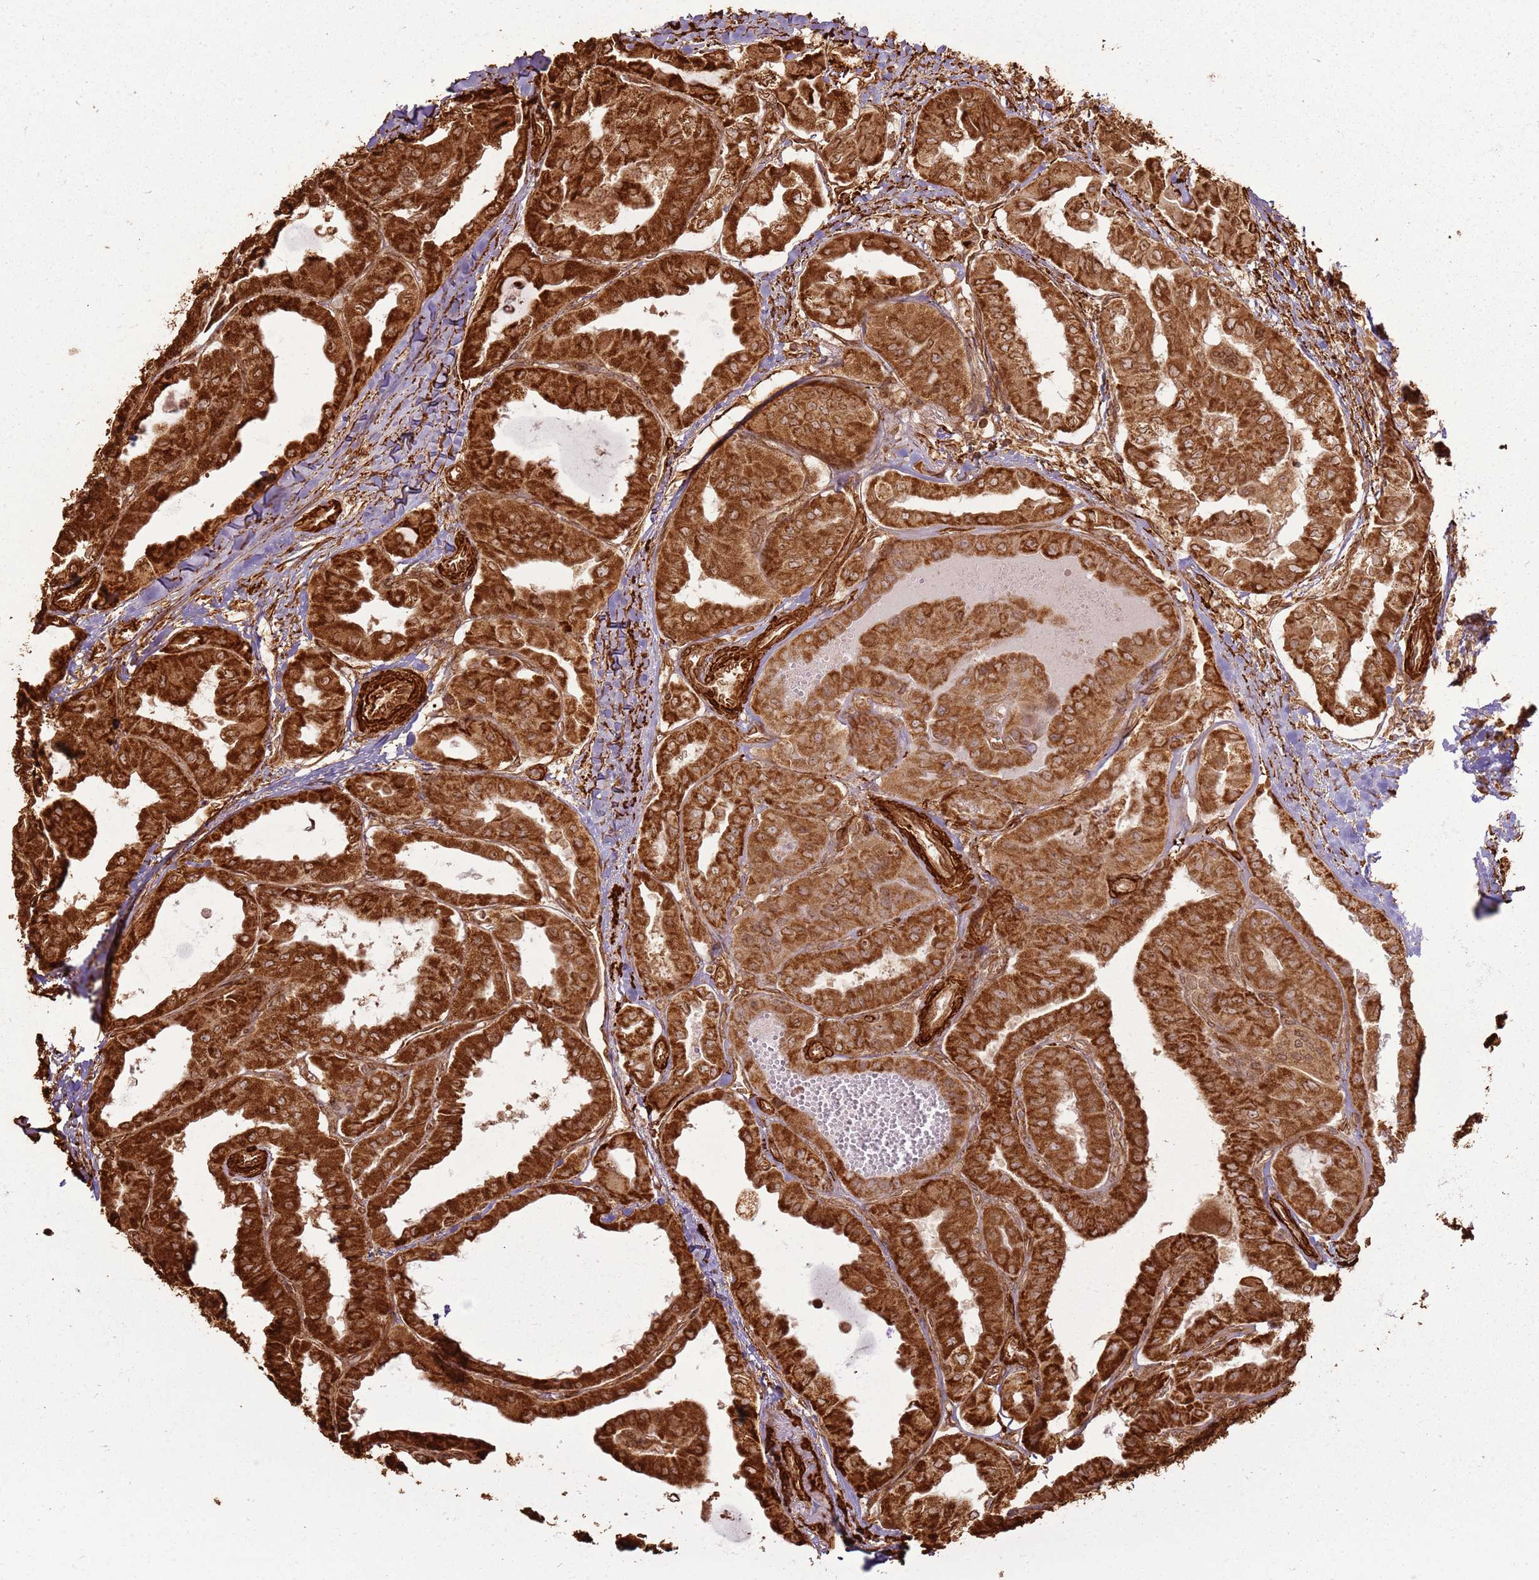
{"staining": {"intensity": "strong", "quantity": ">75%", "location": "cytoplasmic/membranous"}, "tissue": "thyroid cancer", "cell_type": "Tumor cells", "image_type": "cancer", "snomed": [{"axis": "morphology", "description": "Papillary adenocarcinoma, NOS"}, {"axis": "topography", "description": "Thyroid gland"}], "caption": "Approximately >75% of tumor cells in thyroid cancer (papillary adenocarcinoma) show strong cytoplasmic/membranous protein positivity as visualized by brown immunohistochemical staining.", "gene": "DDX59", "patient": {"sex": "female", "age": 59}}